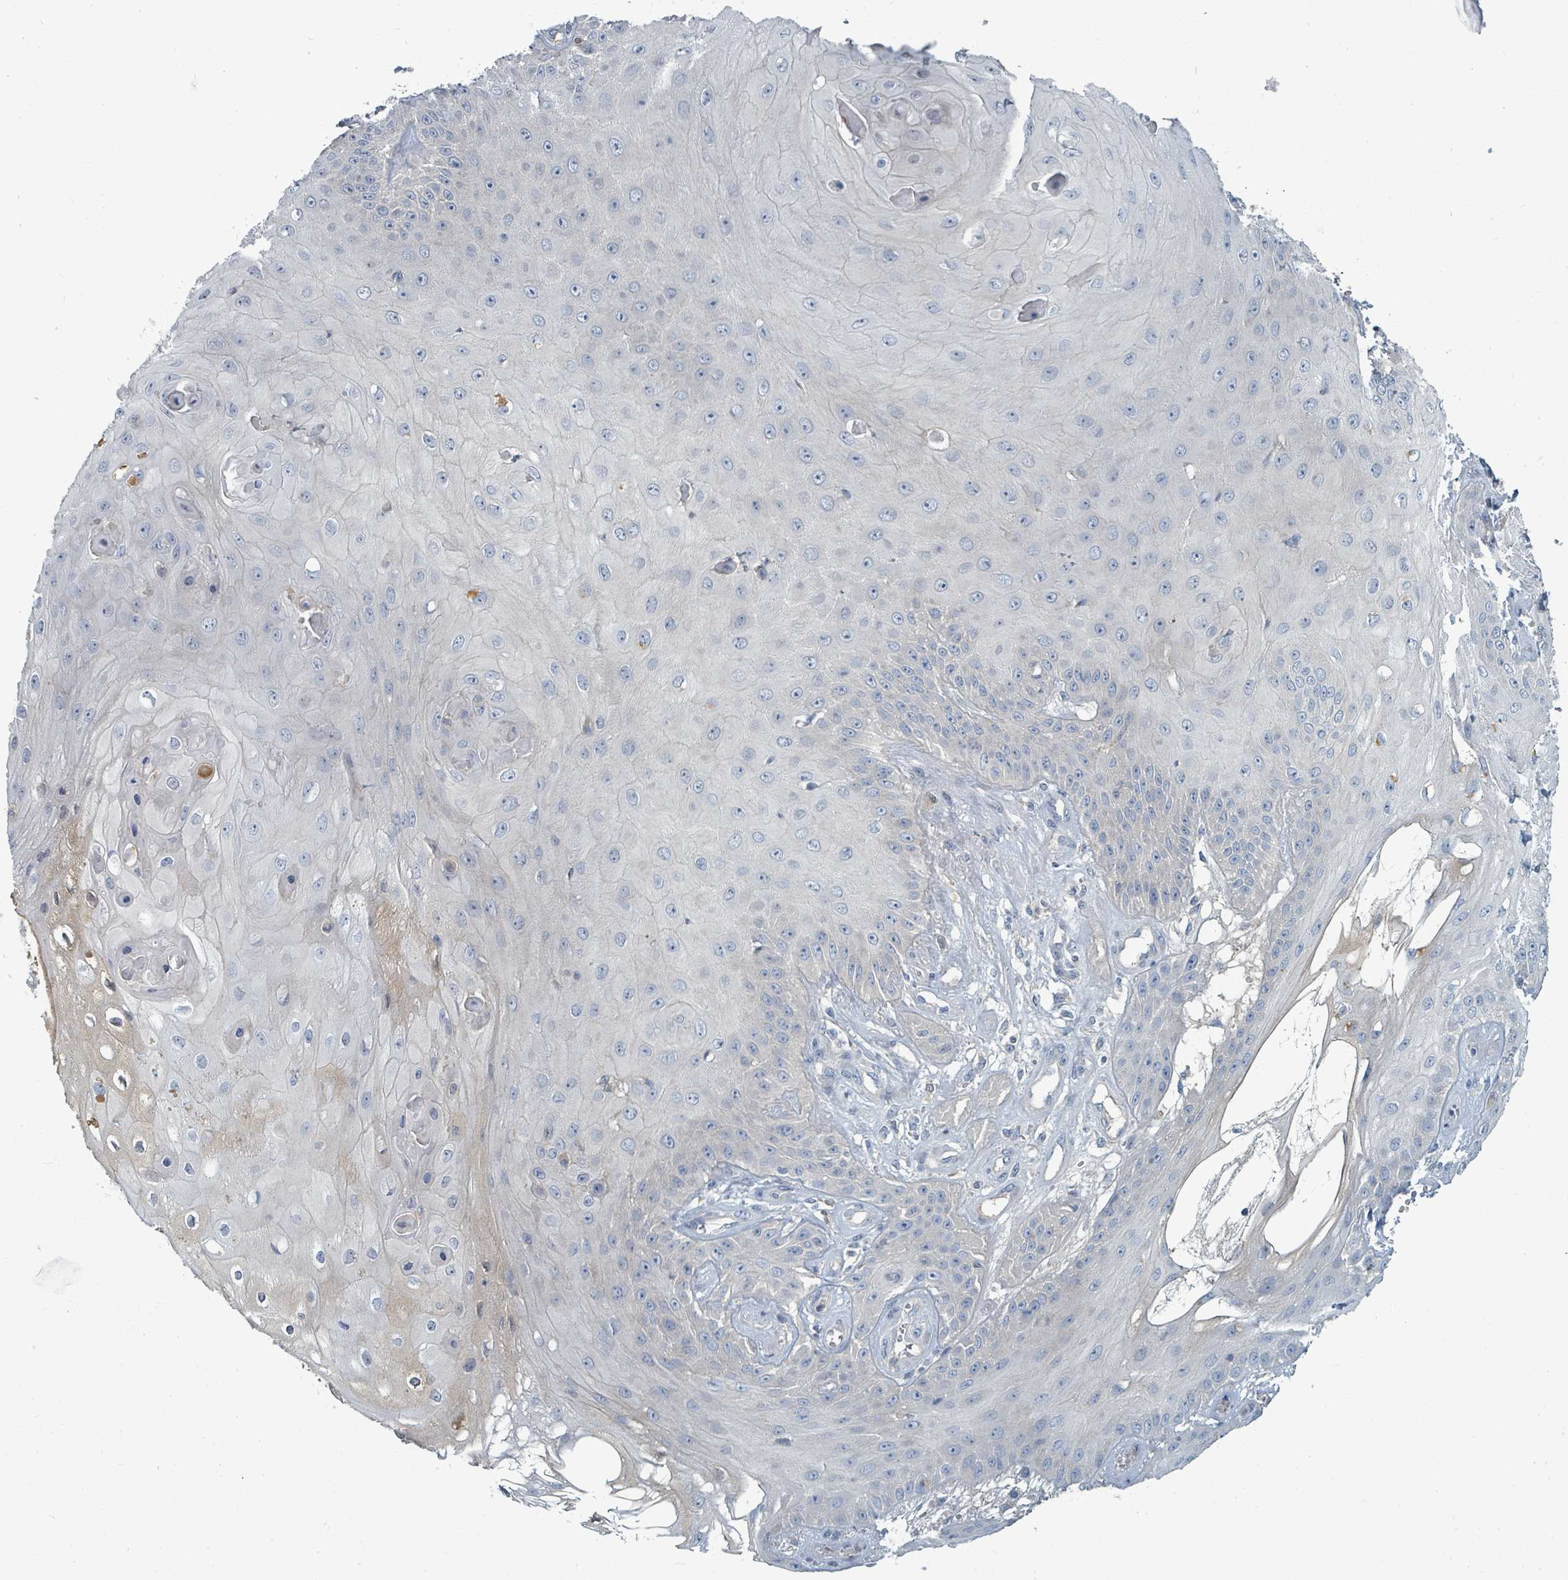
{"staining": {"intensity": "negative", "quantity": "none", "location": "none"}, "tissue": "skin cancer", "cell_type": "Tumor cells", "image_type": "cancer", "snomed": [{"axis": "morphology", "description": "Squamous cell carcinoma, NOS"}, {"axis": "topography", "description": "Skin"}], "caption": "The immunohistochemistry micrograph has no significant expression in tumor cells of squamous cell carcinoma (skin) tissue. (Brightfield microscopy of DAB (3,3'-diaminobenzidine) immunohistochemistry (IHC) at high magnification).", "gene": "SLC25A23", "patient": {"sex": "male", "age": 70}}